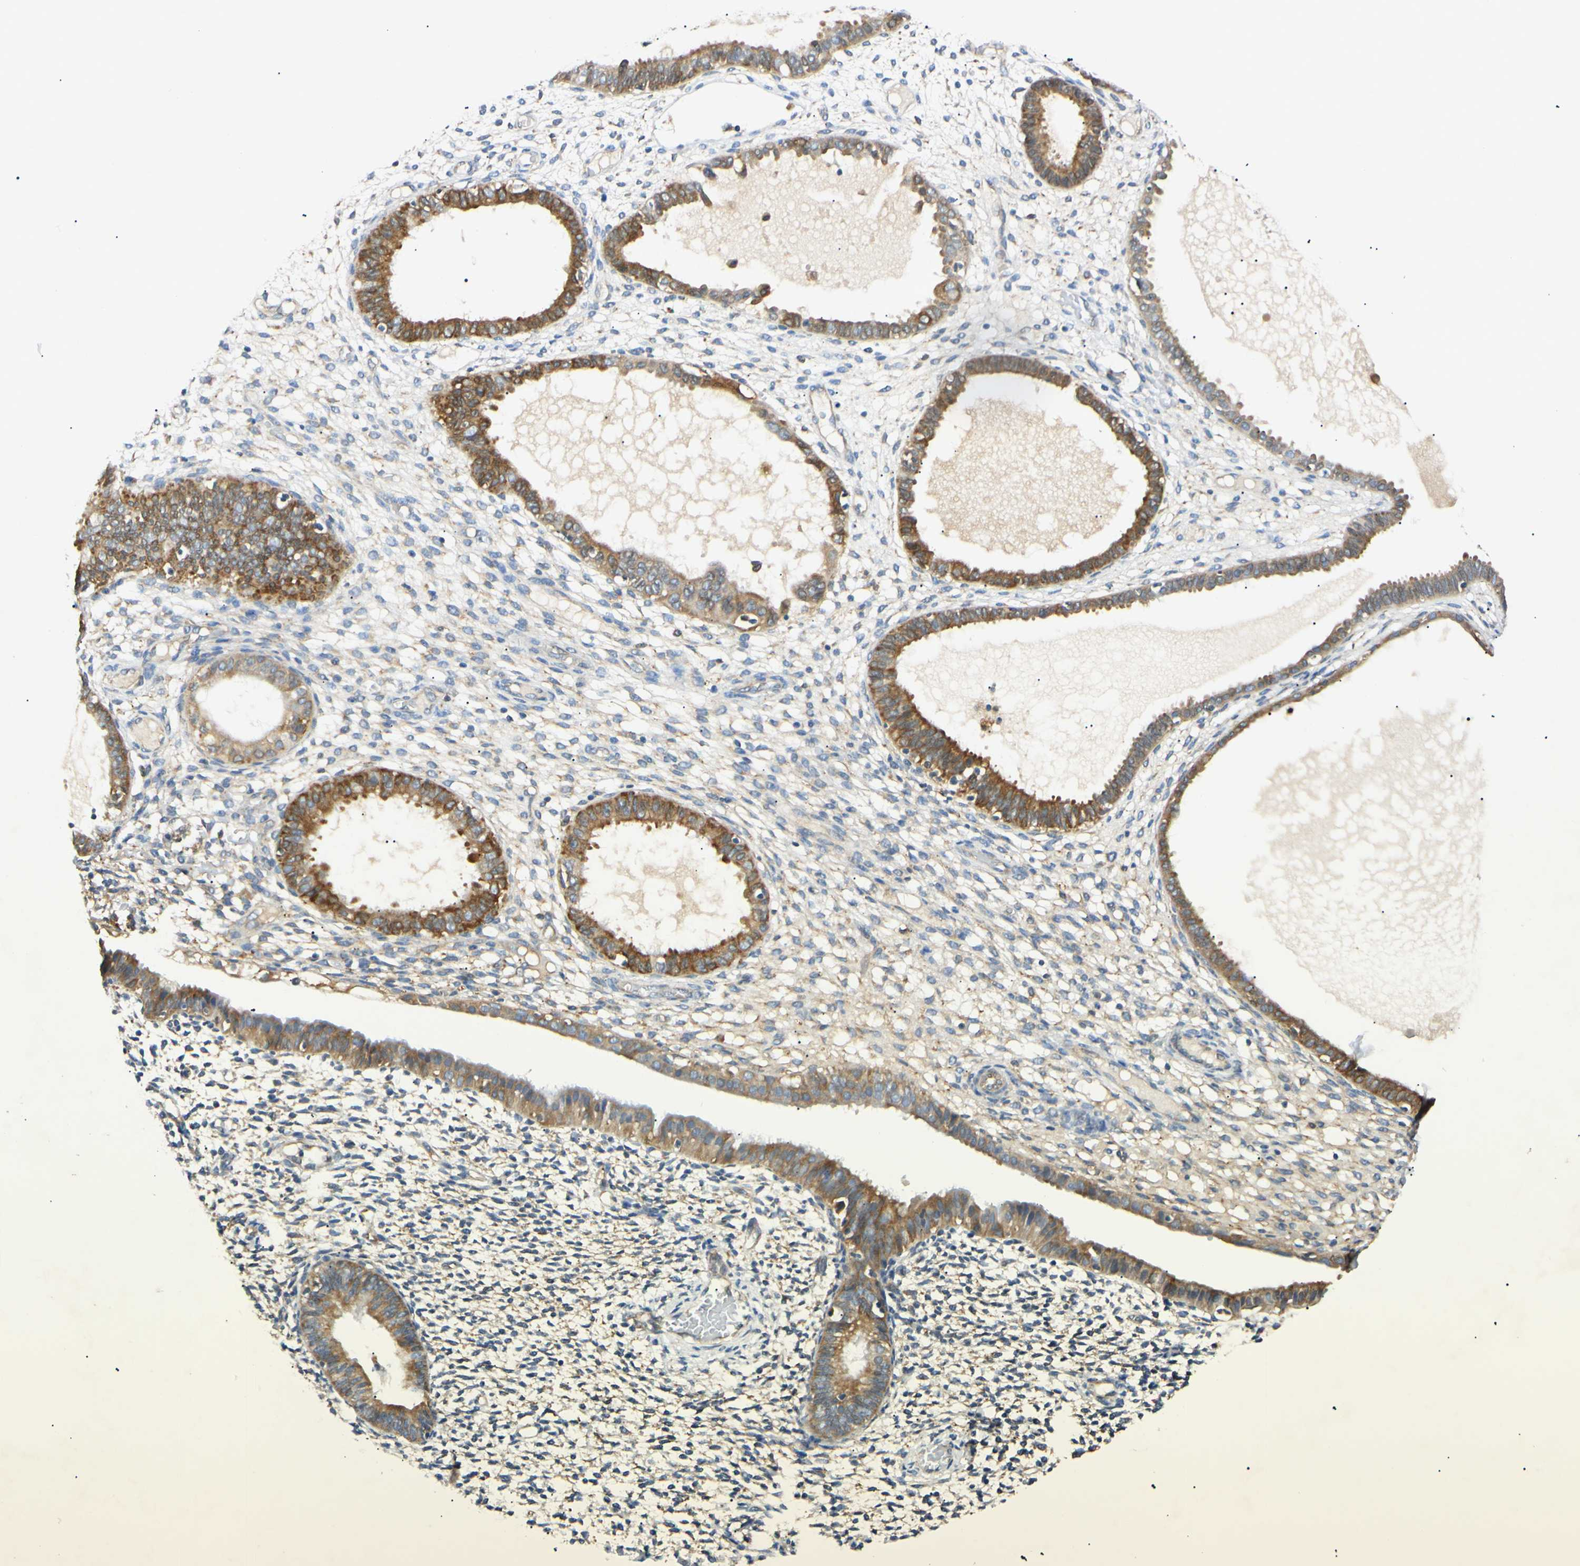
{"staining": {"intensity": "weak", "quantity": "25%-75%", "location": "cytoplasmic/membranous"}, "tissue": "endometrium", "cell_type": "Cells in endometrial stroma", "image_type": "normal", "snomed": [{"axis": "morphology", "description": "Normal tissue, NOS"}, {"axis": "topography", "description": "Endometrium"}], "caption": "A micrograph of endometrium stained for a protein demonstrates weak cytoplasmic/membranous brown staining in cells in endometrial stroma. (DAB IHC with brightfield microscopy, high magnification).", "gene": "DNAJB12", "patient": {"sex": "female", "age": 61}}